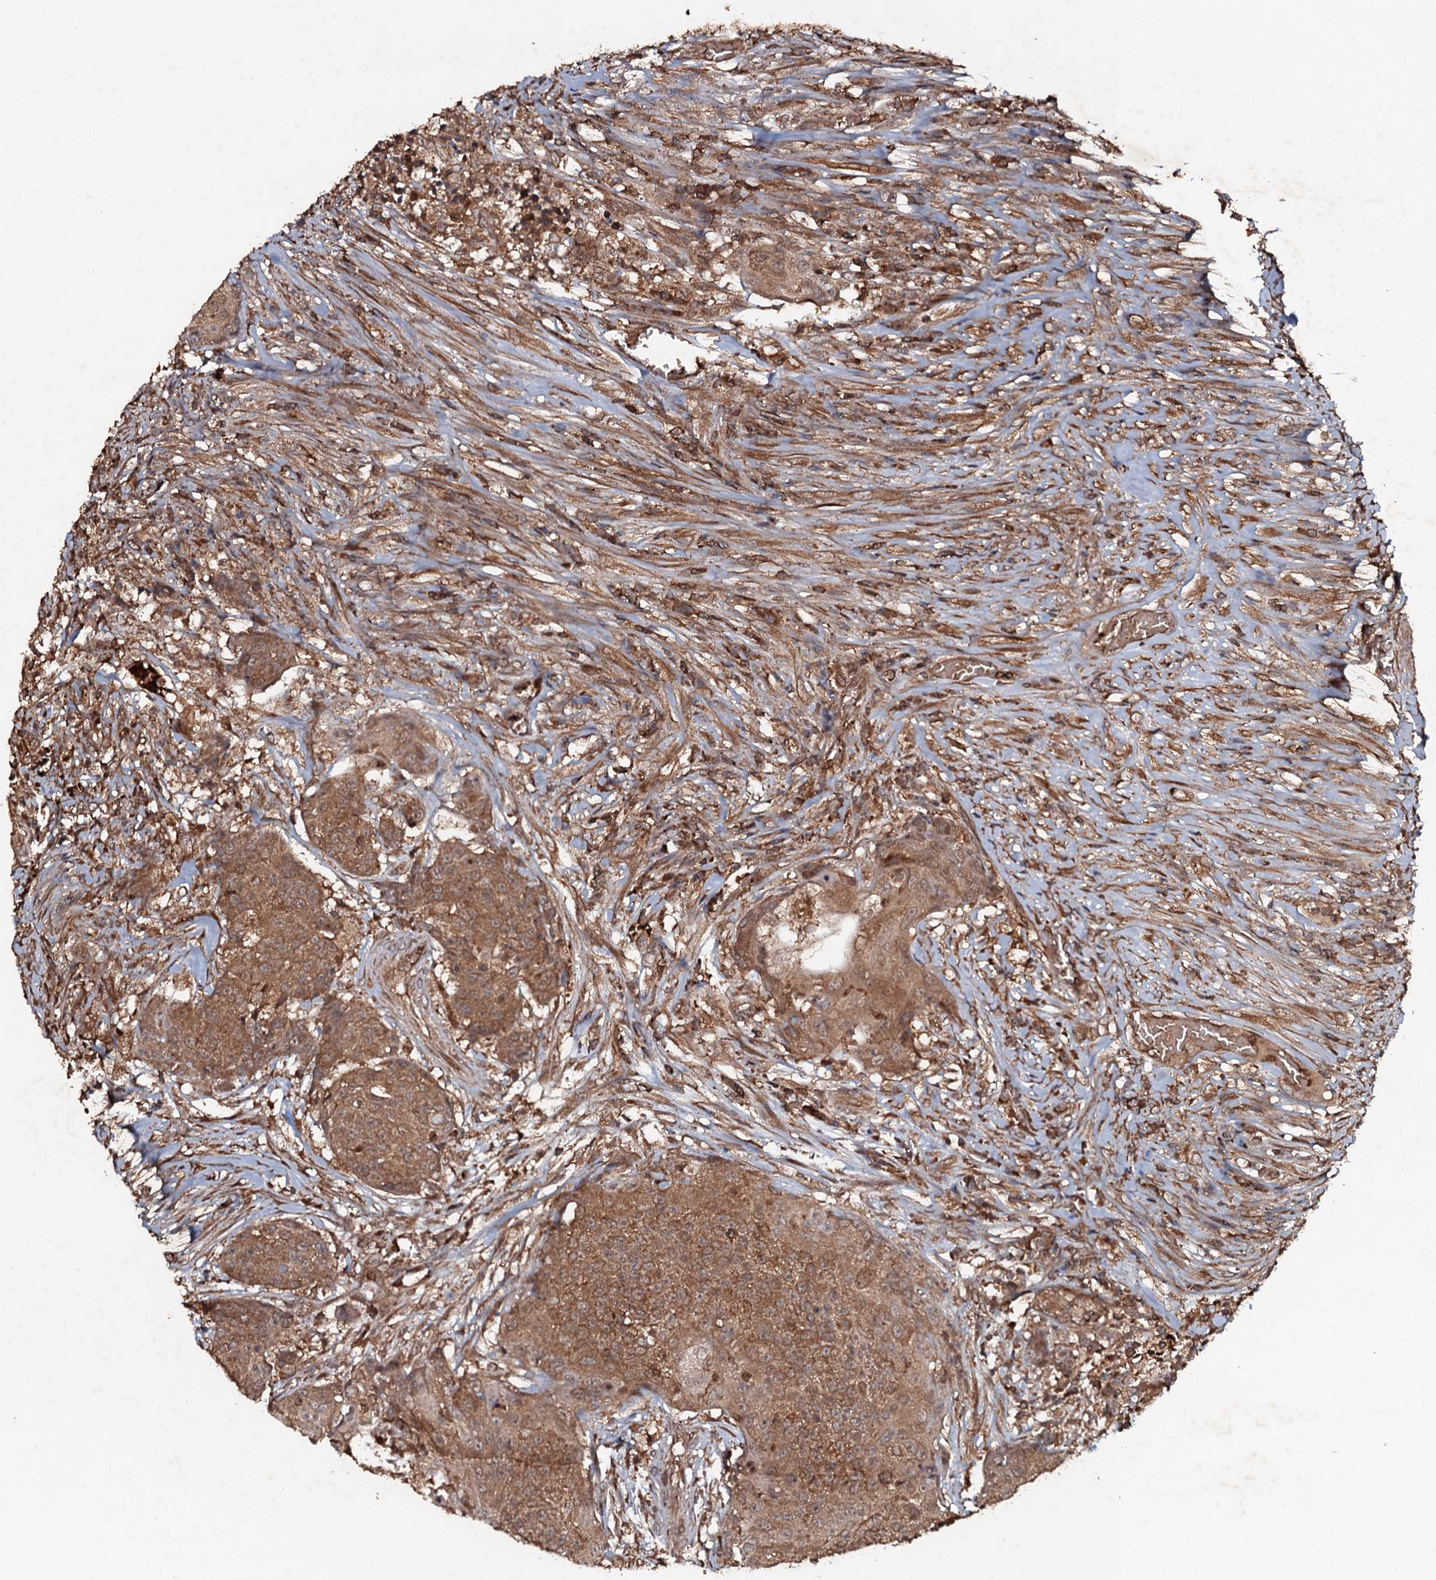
{"staining": {"intensity": "moderate", "quantity": ">75%", "location": "cytoplasmic/membranous"}, "tissue": "urothelial cancer", "cell_type": "Tumor cells", "image_type": "cancer", "snomed": [{"axis": "morphology", "description": "Urothelial carcinoma, High grade"}, {"axis": "topography", "description": "Urinary bladder"}], "caption": "This is a histology image of IHC staining of urothelial cancer, which shows moderate positivity in the cytoplasmic/membranous of tumor cells.", "gene": "ADGRG3", "patient": {"sex": "female", "age": 63}}